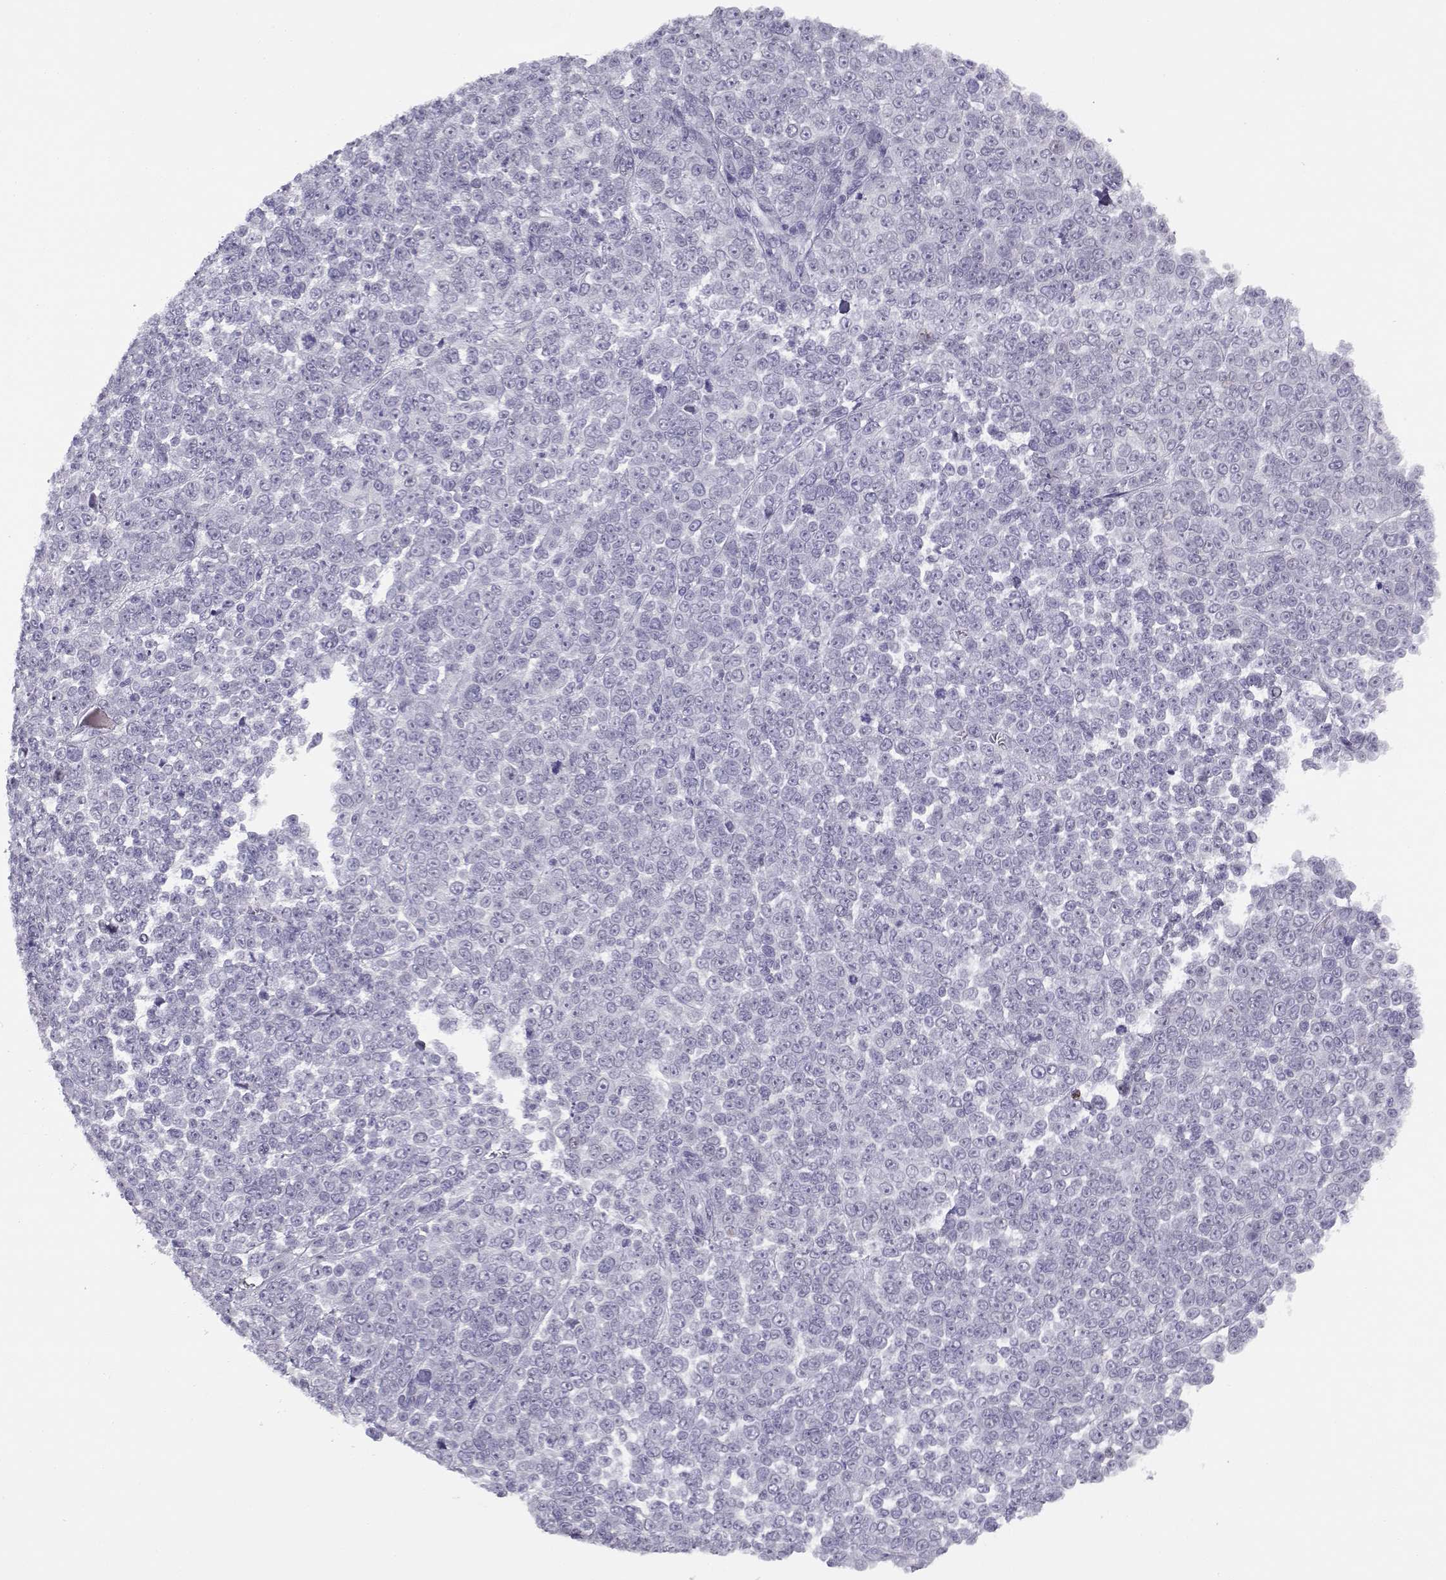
{"staining": {"intensity": "negative", "quantity": "none", "location": "none"}, "tissue": "melanoma", "cell_type": "Tumor cells", "image_type": "cancer", "snomed": [{"axis": "morphology", "description": "Malignant melanoma, NOS"}, {"axis": "topography", "description": "Skin"}], "caption": "Malignant melanoma was stained to show a protein in brown. There is no significant positivity in tumor cells.", "gene": "CFAP77", "patient": {"sex": "female", "age": 95}}